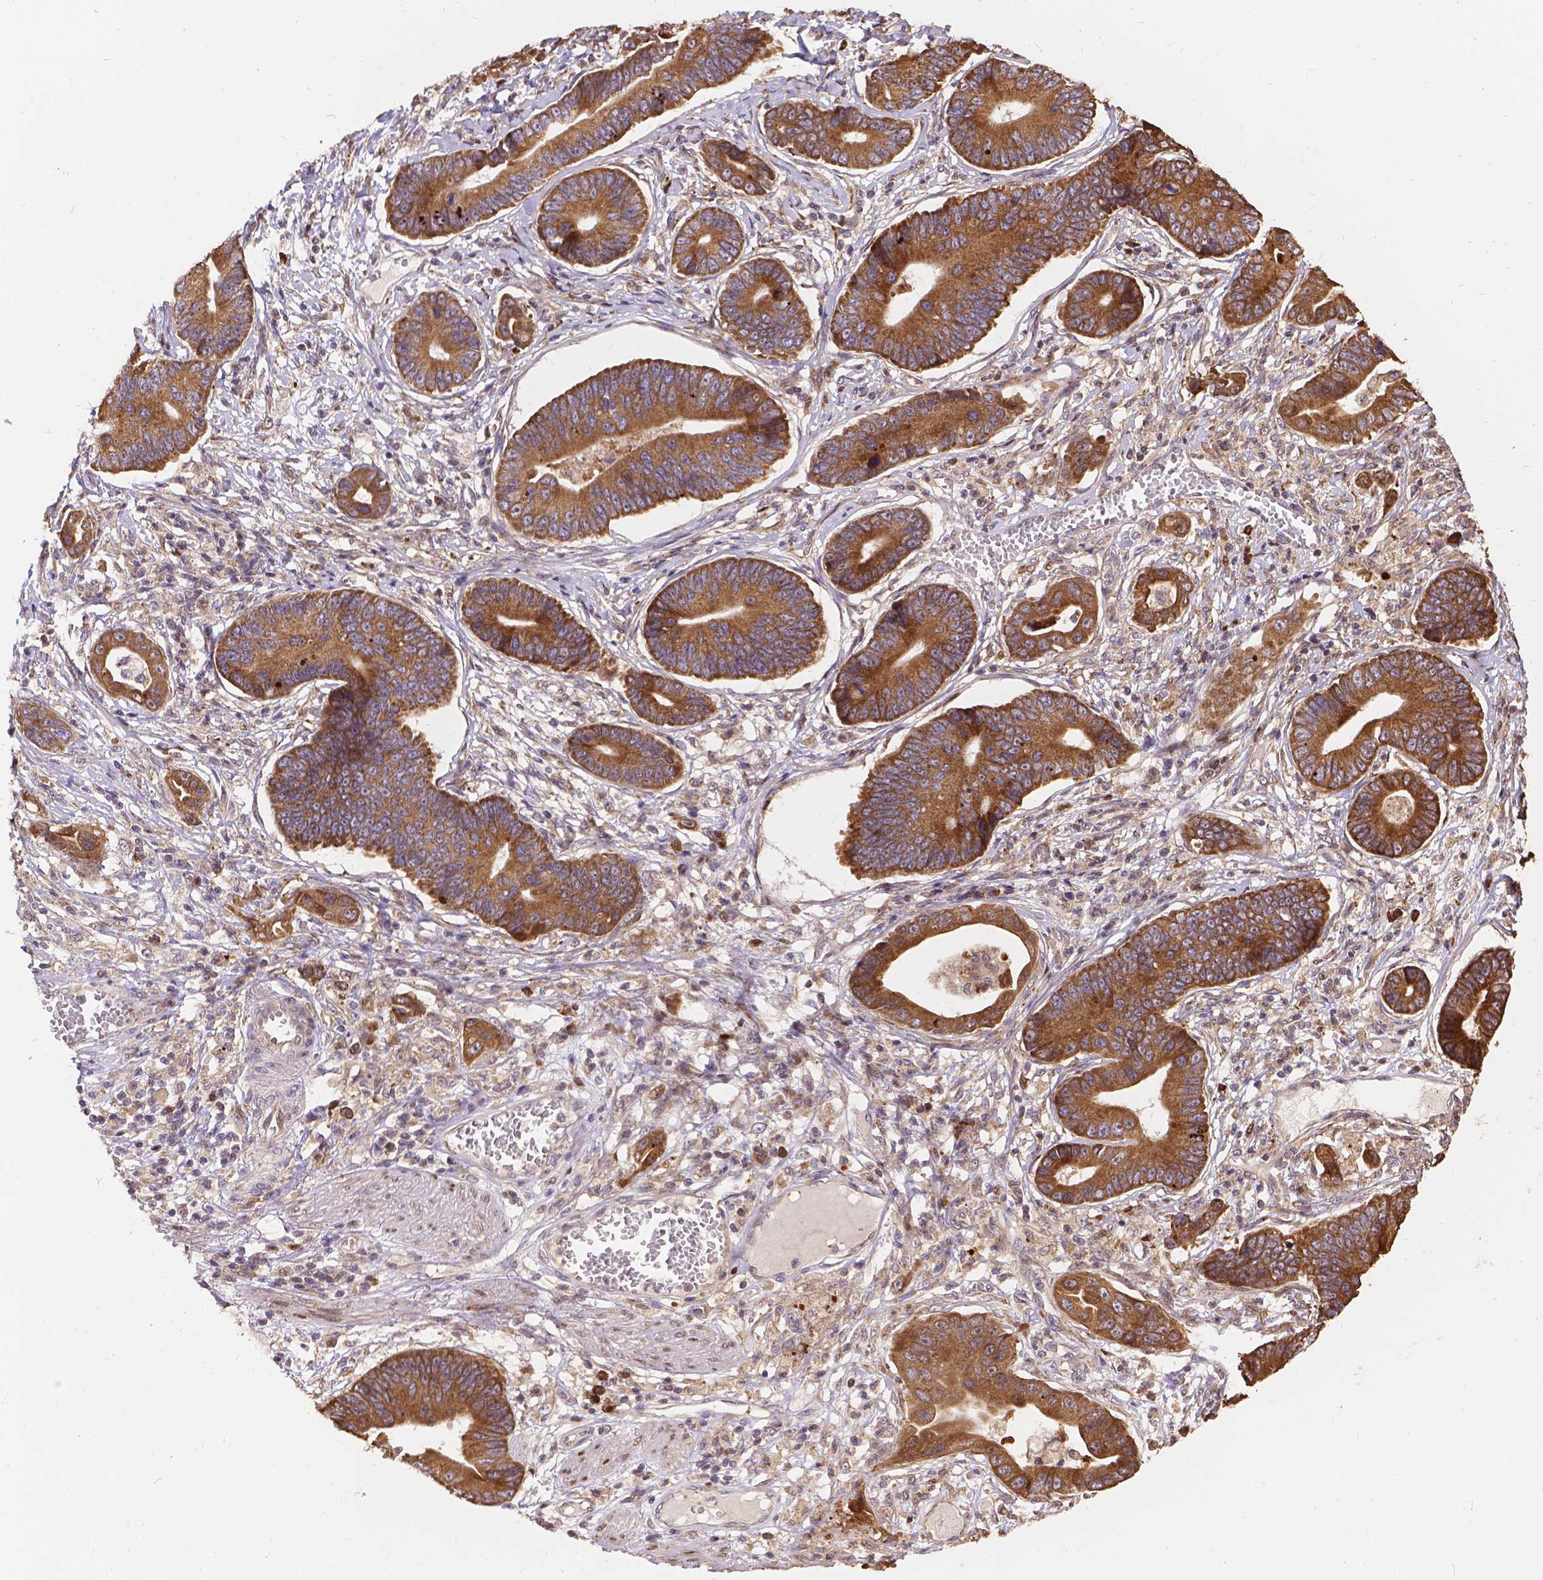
{"staining": {"intensity": "moderate", "quantity": ">75%", "location": "cytoplasmic/membranous"}, "tissue": "stomach cancer", "cell_type": "Tumor cells", "image_type": "cancer", "snomed": [{"axis": "morphology", "description": "Adenocarcinoma, NOS"}, {"axis": "topography", "description": "Stomach"}], "caption": "A photomicrograph of adenocarcinoma (stomach) stained for a protein displays moderate cytoplasmic/membranous brown staining in tumor cells.", "gene": "DENND6A", "patient": {"sex": "male", "age": 84}}